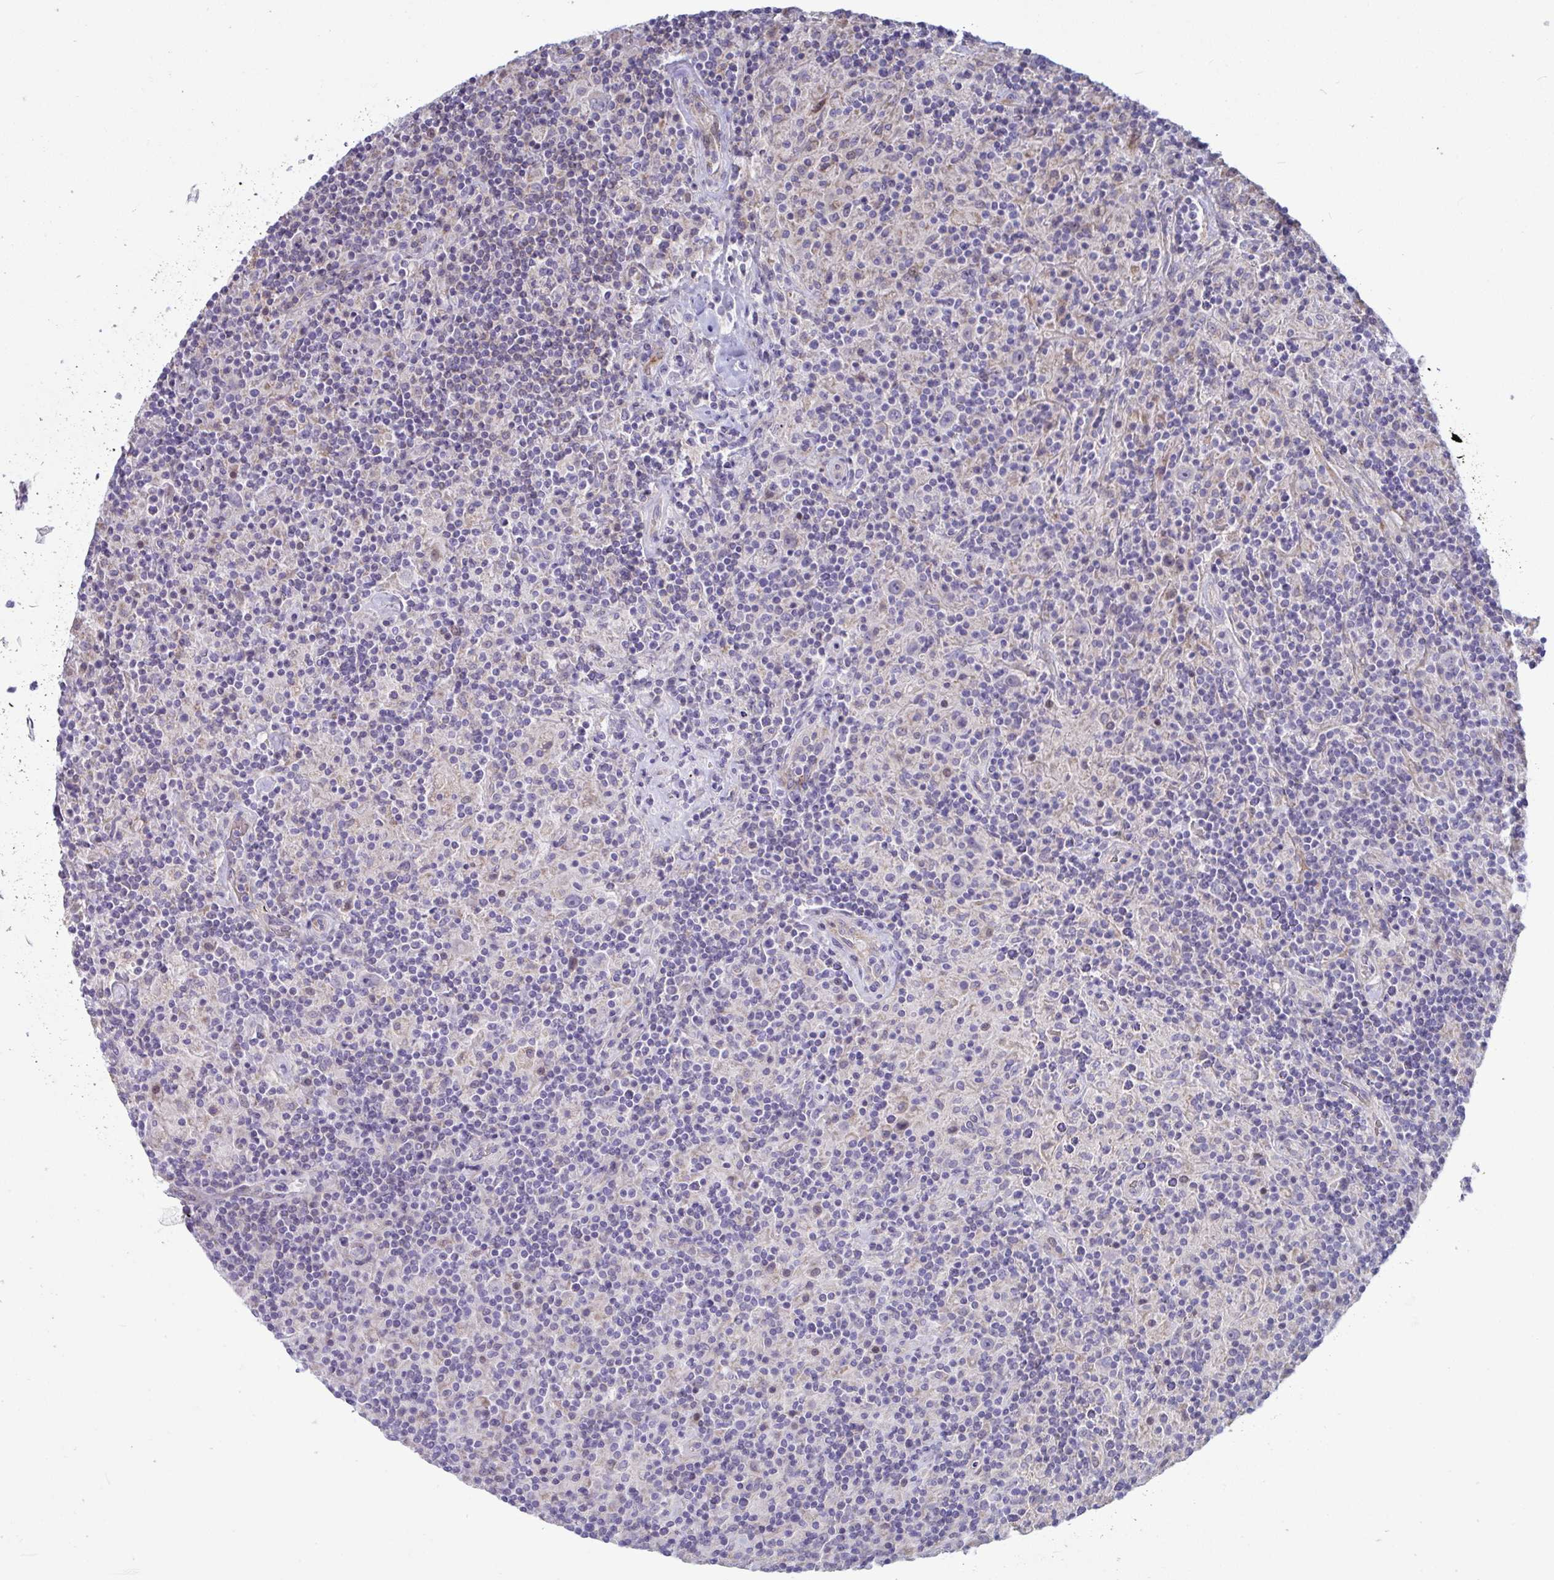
{"staining": {"intensity": "negative", "quantity": "none", "location": "none"}, "tissue": "lymphoma", "cell_type": "Tumor cells", "image_type": "cancer", "snomed": [{"axis": "morphology", "description": "Hodgkin's disease, NOS"}, {"axis": "topography", "description": "Lymph node"}], "caption": "DAB immunohistochemical staining of human Hodgkin's disease shows no significant staining in tumor cells.", "gene": "IL37", "patient": {"sex": "male", "age": 70}}